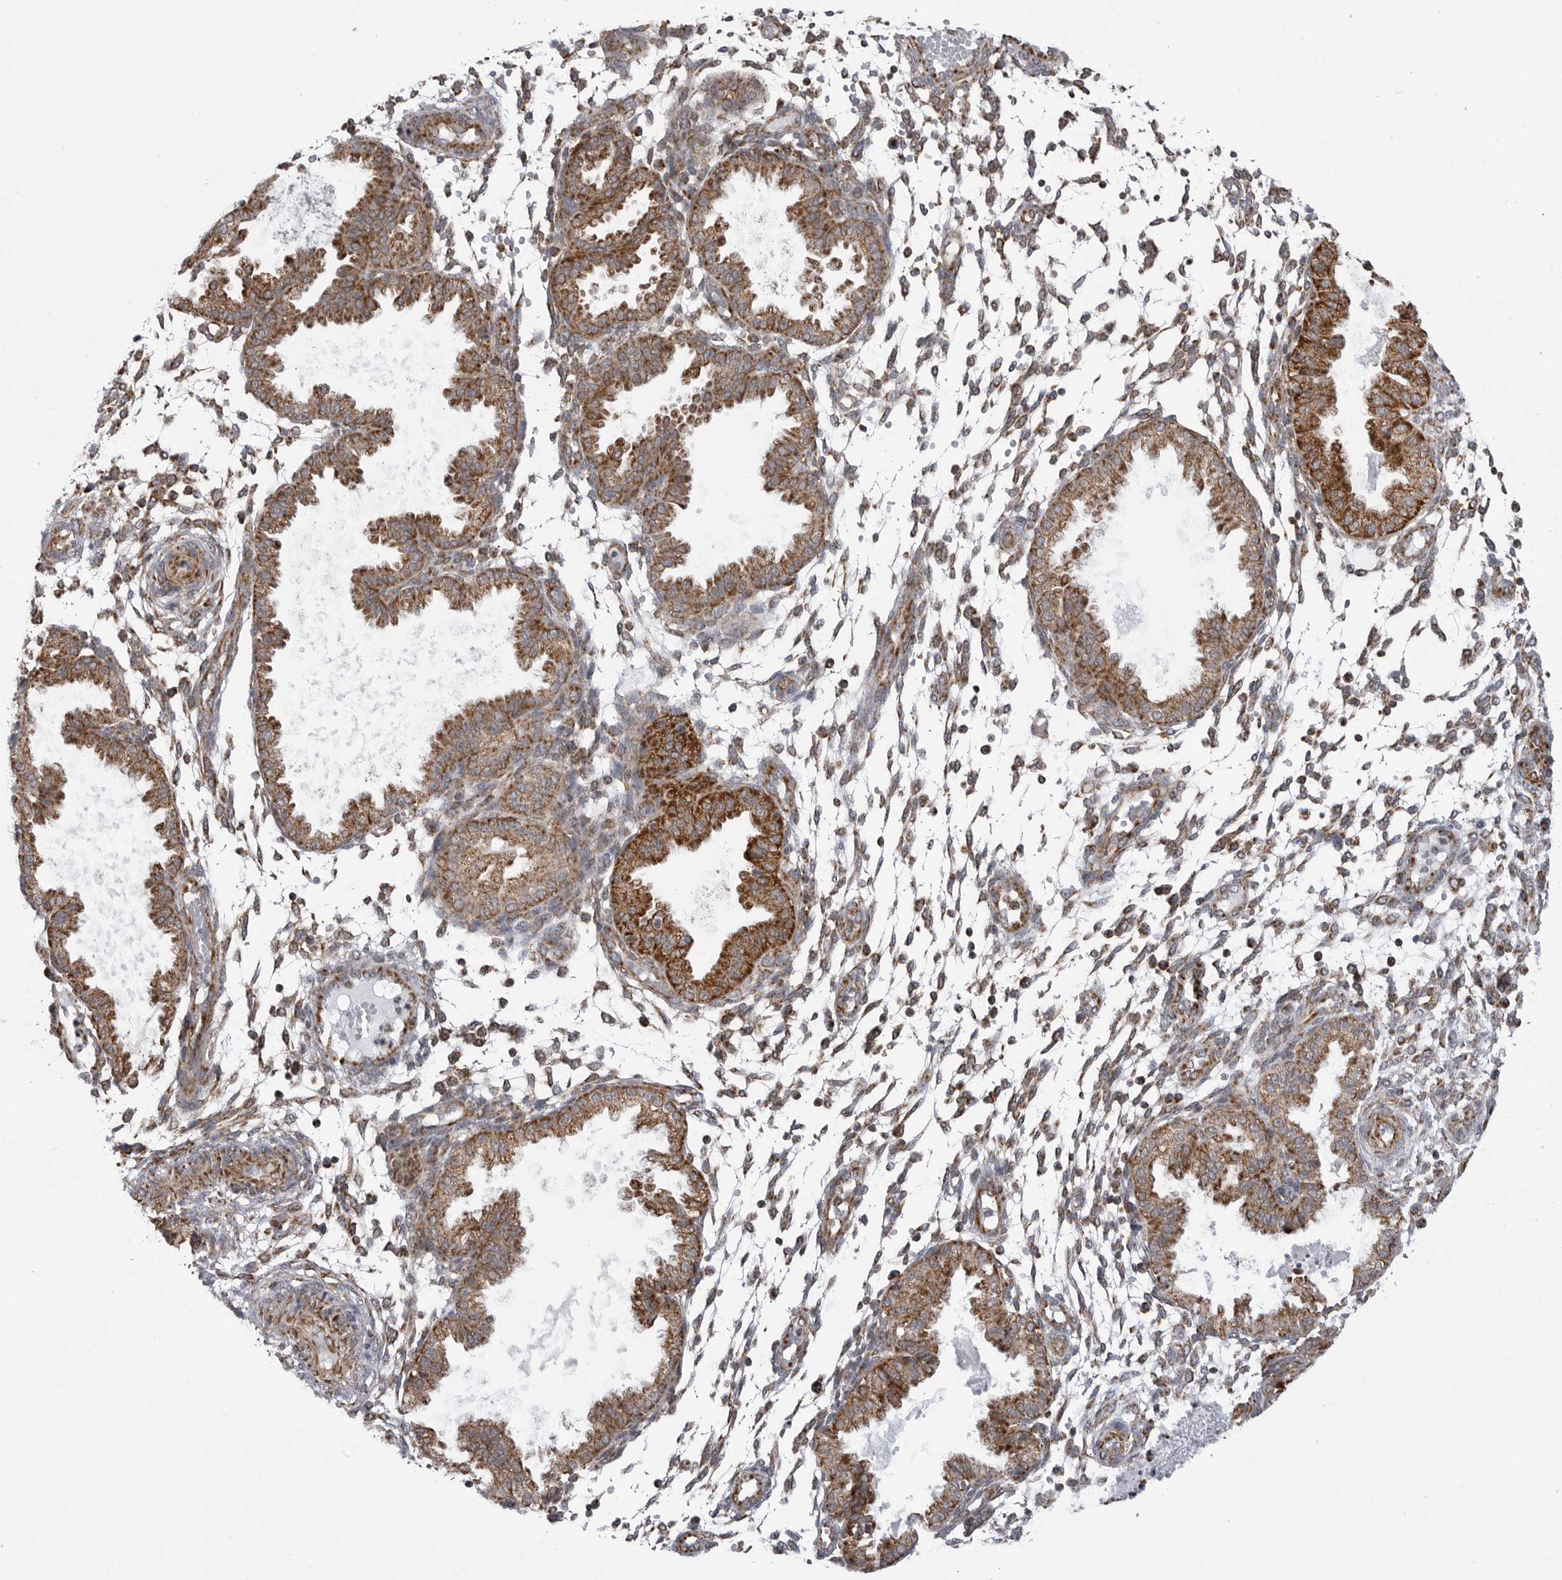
{"staining": {"intensity": "moderate", "quantity": "25%-75%", "location": "cytoplasmic/membranous"}, "tissue": "endometrium", "cell_type": "Cells in endometrial stroma", "image_type": "normal", "snomed": [{"axis": "morphology", "description": "Normal tissue, NOS"}, {"axis": "topography", "description": "Endometrium"}], "caption": "Cells in endometrial stroma exhibit medium levels of moderate cytoplasmic/membranous expression in approximately 25%-75% of cells in benign endometrium. (DAB = brown stain, brightfield microscopy at high magnification).", "gene": "FH", "patient": {"sex": "female", "age": 33}}